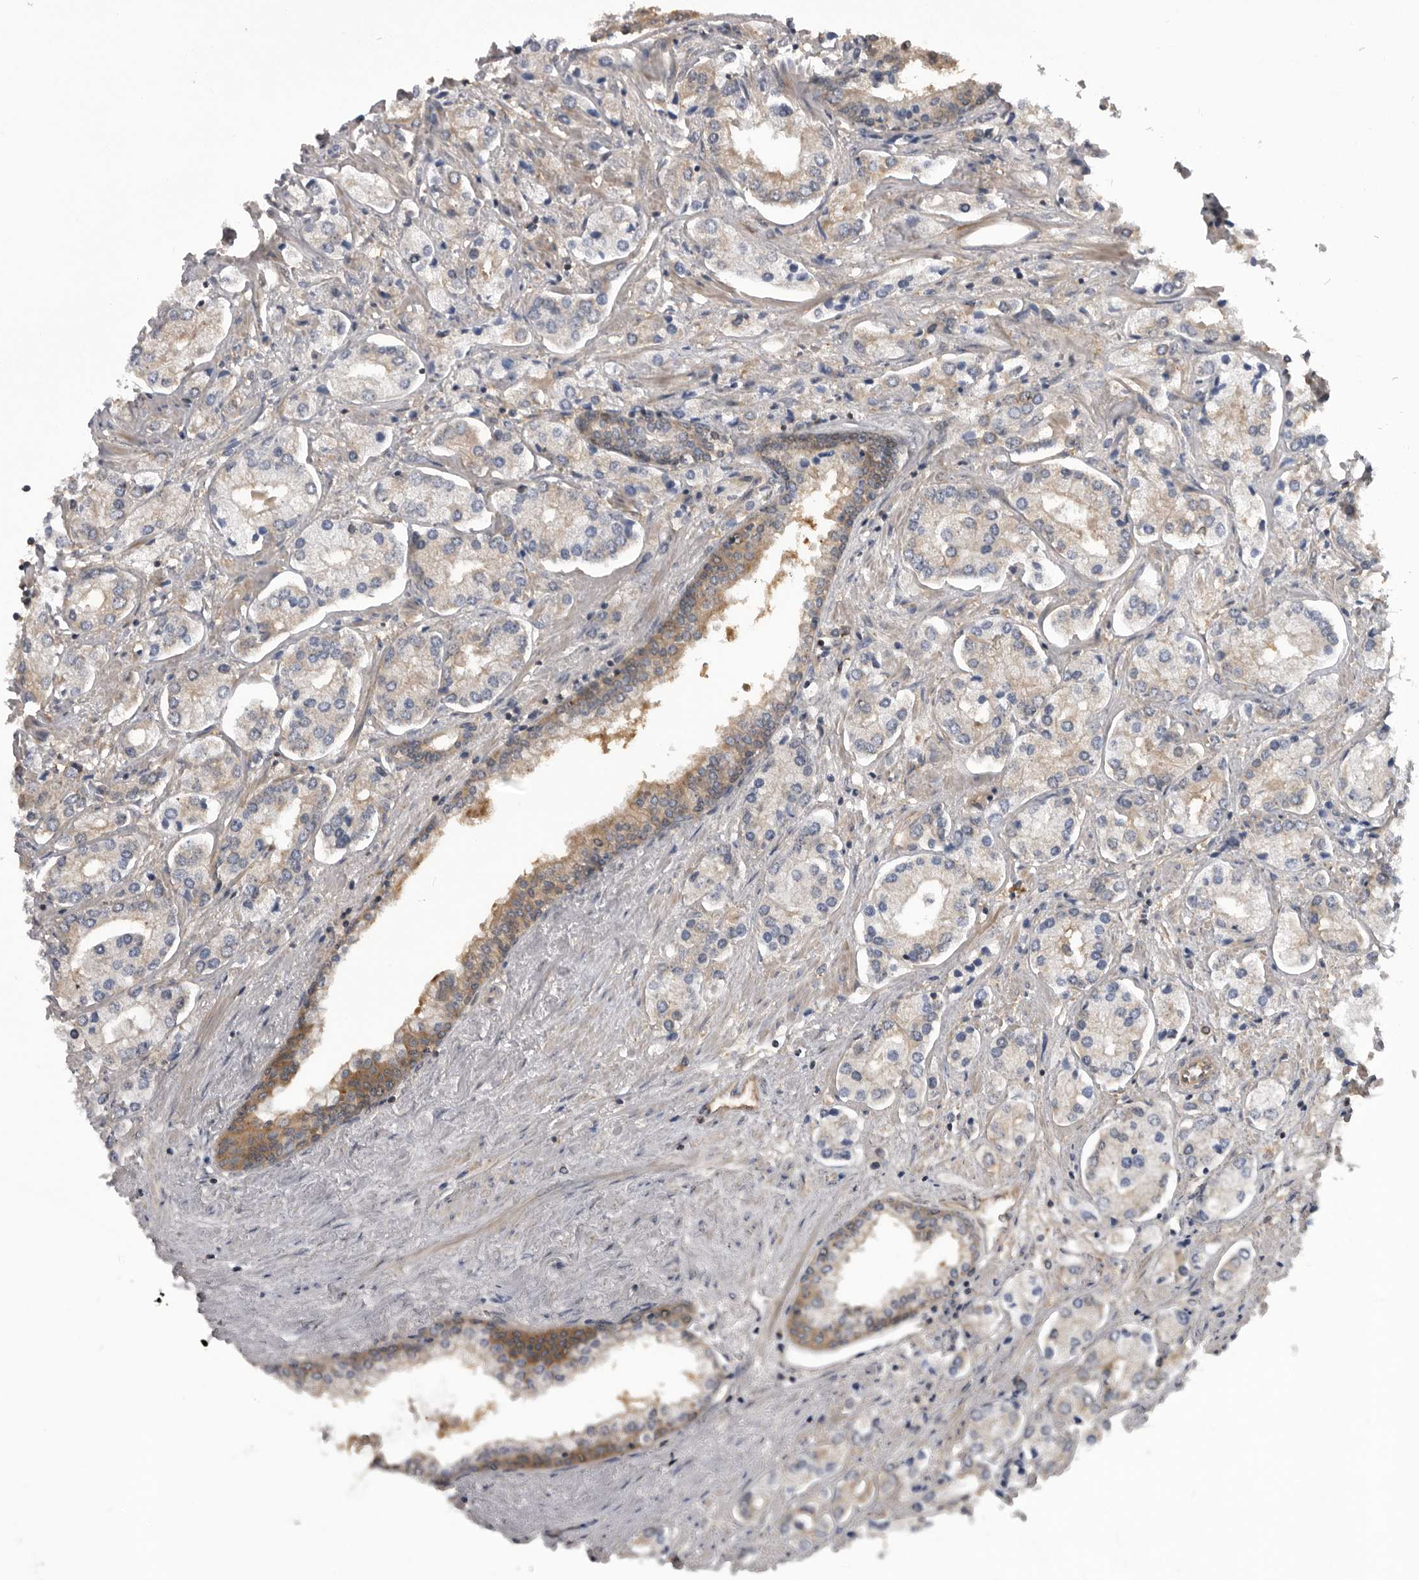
{"staining": {"intensity": "negative", "quantity": "none", "location": "none"}, "tissue": "prostate cancer", "cell_type": "Tumor cells", "image_type": "cancer", "snomed": [{"axis": "morphology", "description": "Adenocarcinoma, High grade"}, {"axis": "topography", "description": "Prostate"}], "caption": "The immunohistochemistry (IHC) photomicrograph has no significant staining in tumor cells of high-grade adenocarcinoma (prostate) tissue.", "gene": "RAB3GAP2", "patient": {"sex": "male", "age": 66}}